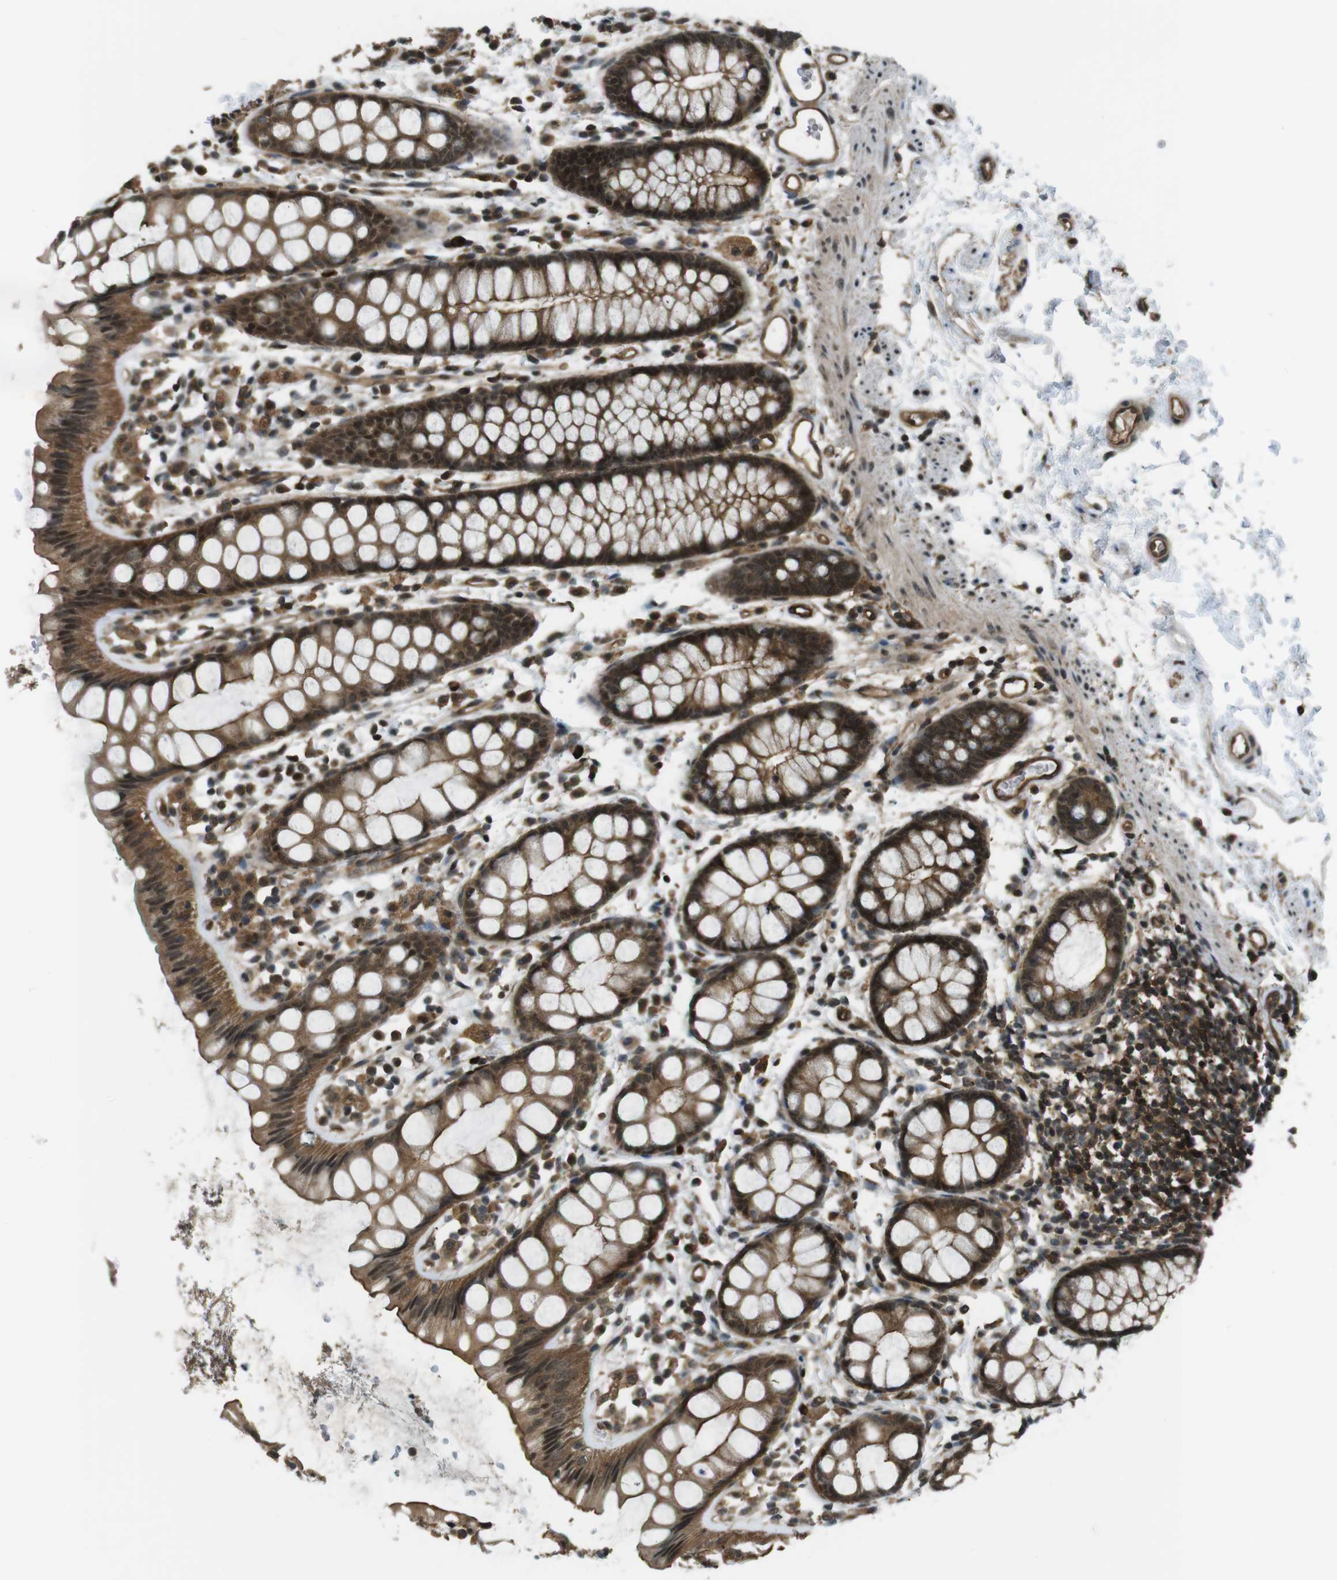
{"staining": {"intensity": "strong", "quantity": ">75%", "location": "cytoplasmic/membranous,nuclear"}, "tissue": "rectum", "cell_type": "Glandular cells", "image_type": "normal", "snomed": [{"axis": "morphology", "description": "Normal tissue, NOS"}, {"axis": "topography", "description": "Rectum"}], "caption": "There is high levels of strong cytoplasmic/membranous,nuclear staining in glandular cells of benign rectum, as demonstrated by immunohistochemical staining (brown color).", "gene": "TIAM2", "patient": {"sex": "female", "age": 66}}